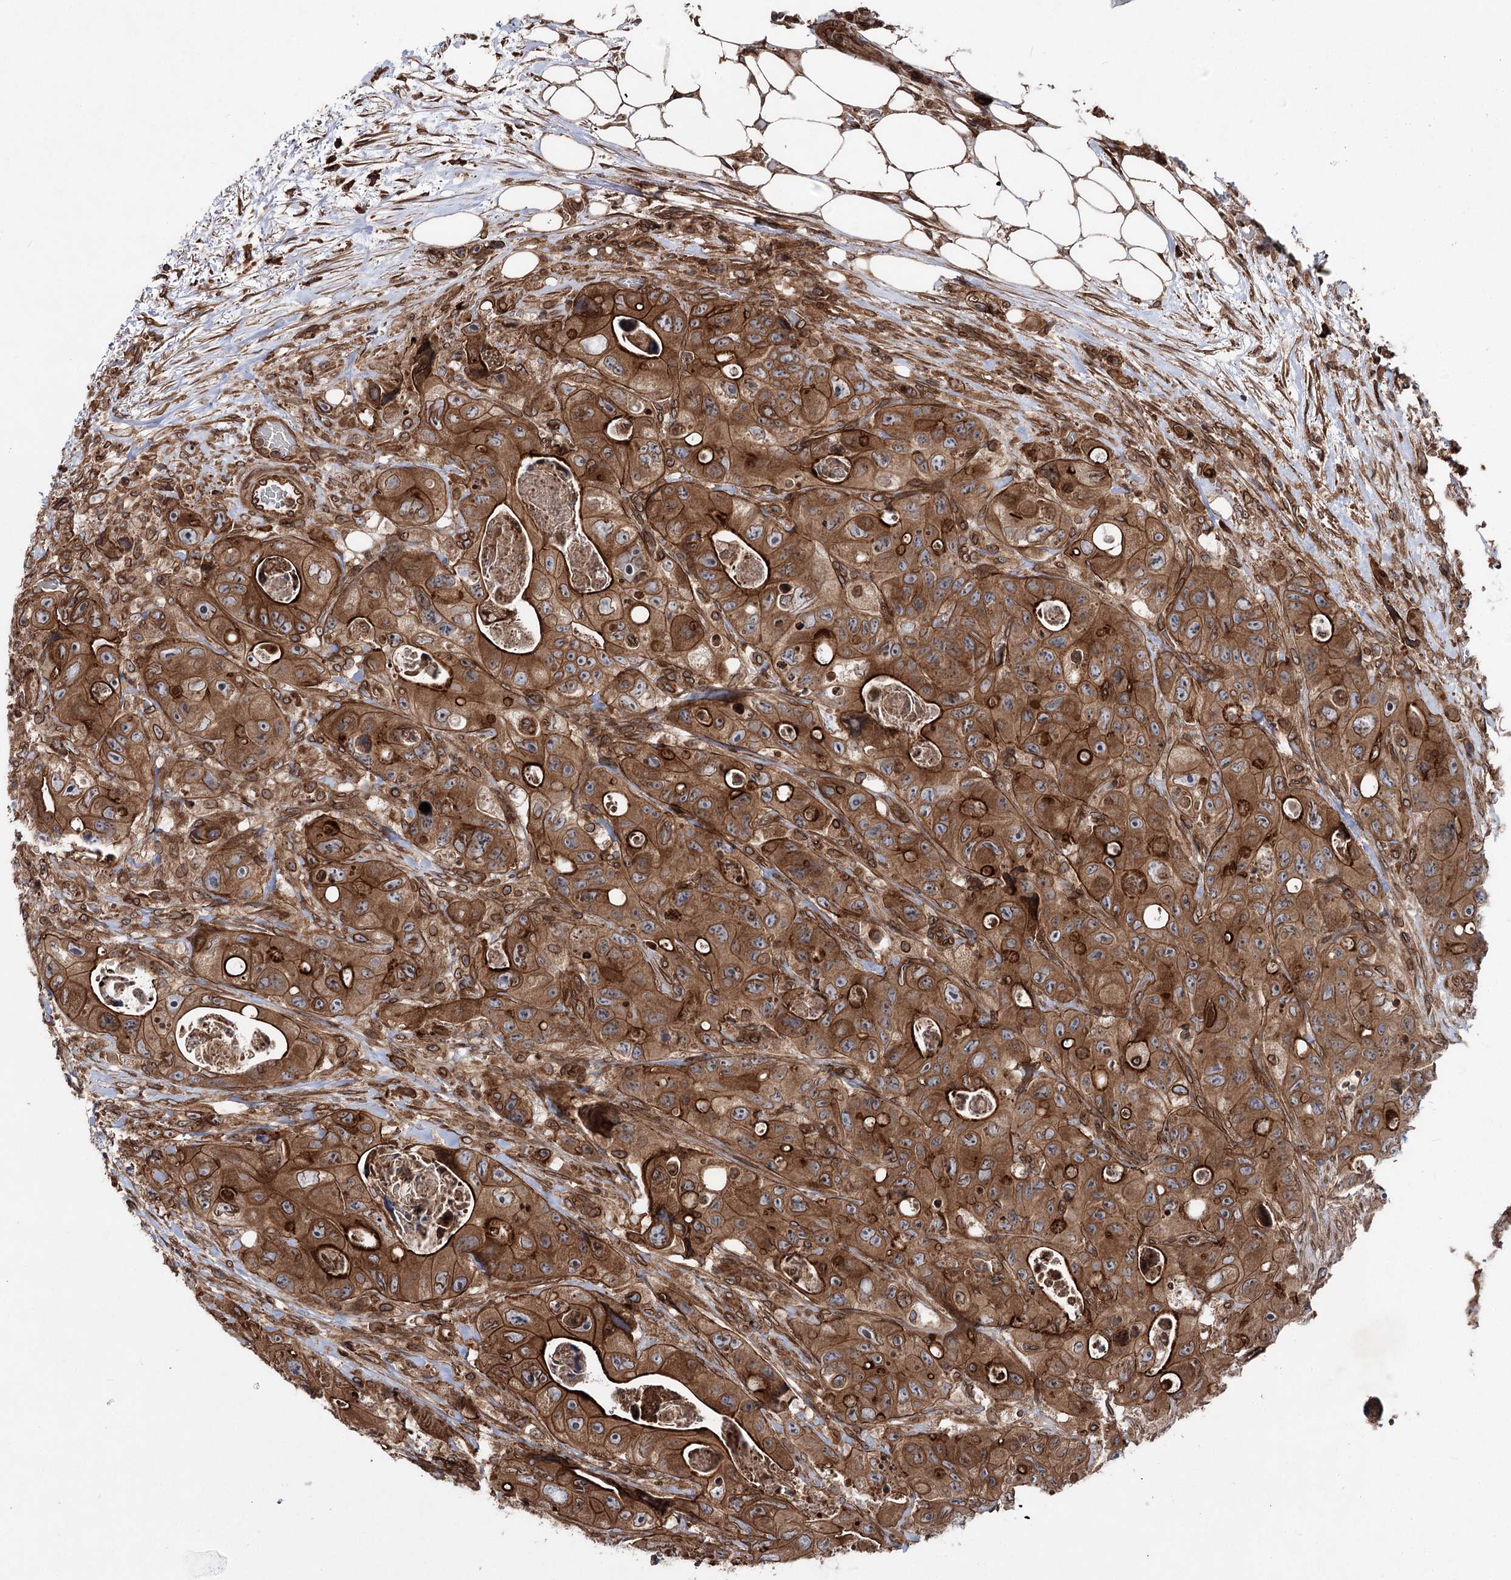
{"staining": {"intensity": "strong", "quantity": ">75%", "location": "cytoplasmic/membranous"}, "tissue": "colorectal cancer", "cell_type": "Tumor cells", "image_type": "cancer", "snomed": [{"axis": "morphology", "description": "Adenocarcinoma, NOS"}, {"axis": "topography", "description": "Colon"}], "caption": "A histopathology image showing strong cytoplasmic/membranous expression in approximately >75% of tumor cells in colorectal cancer, as visualized by brown immunohistochemical staining.", "gene": "FGFR1OP2", "patient": {"sex": "female", "age": 46}}